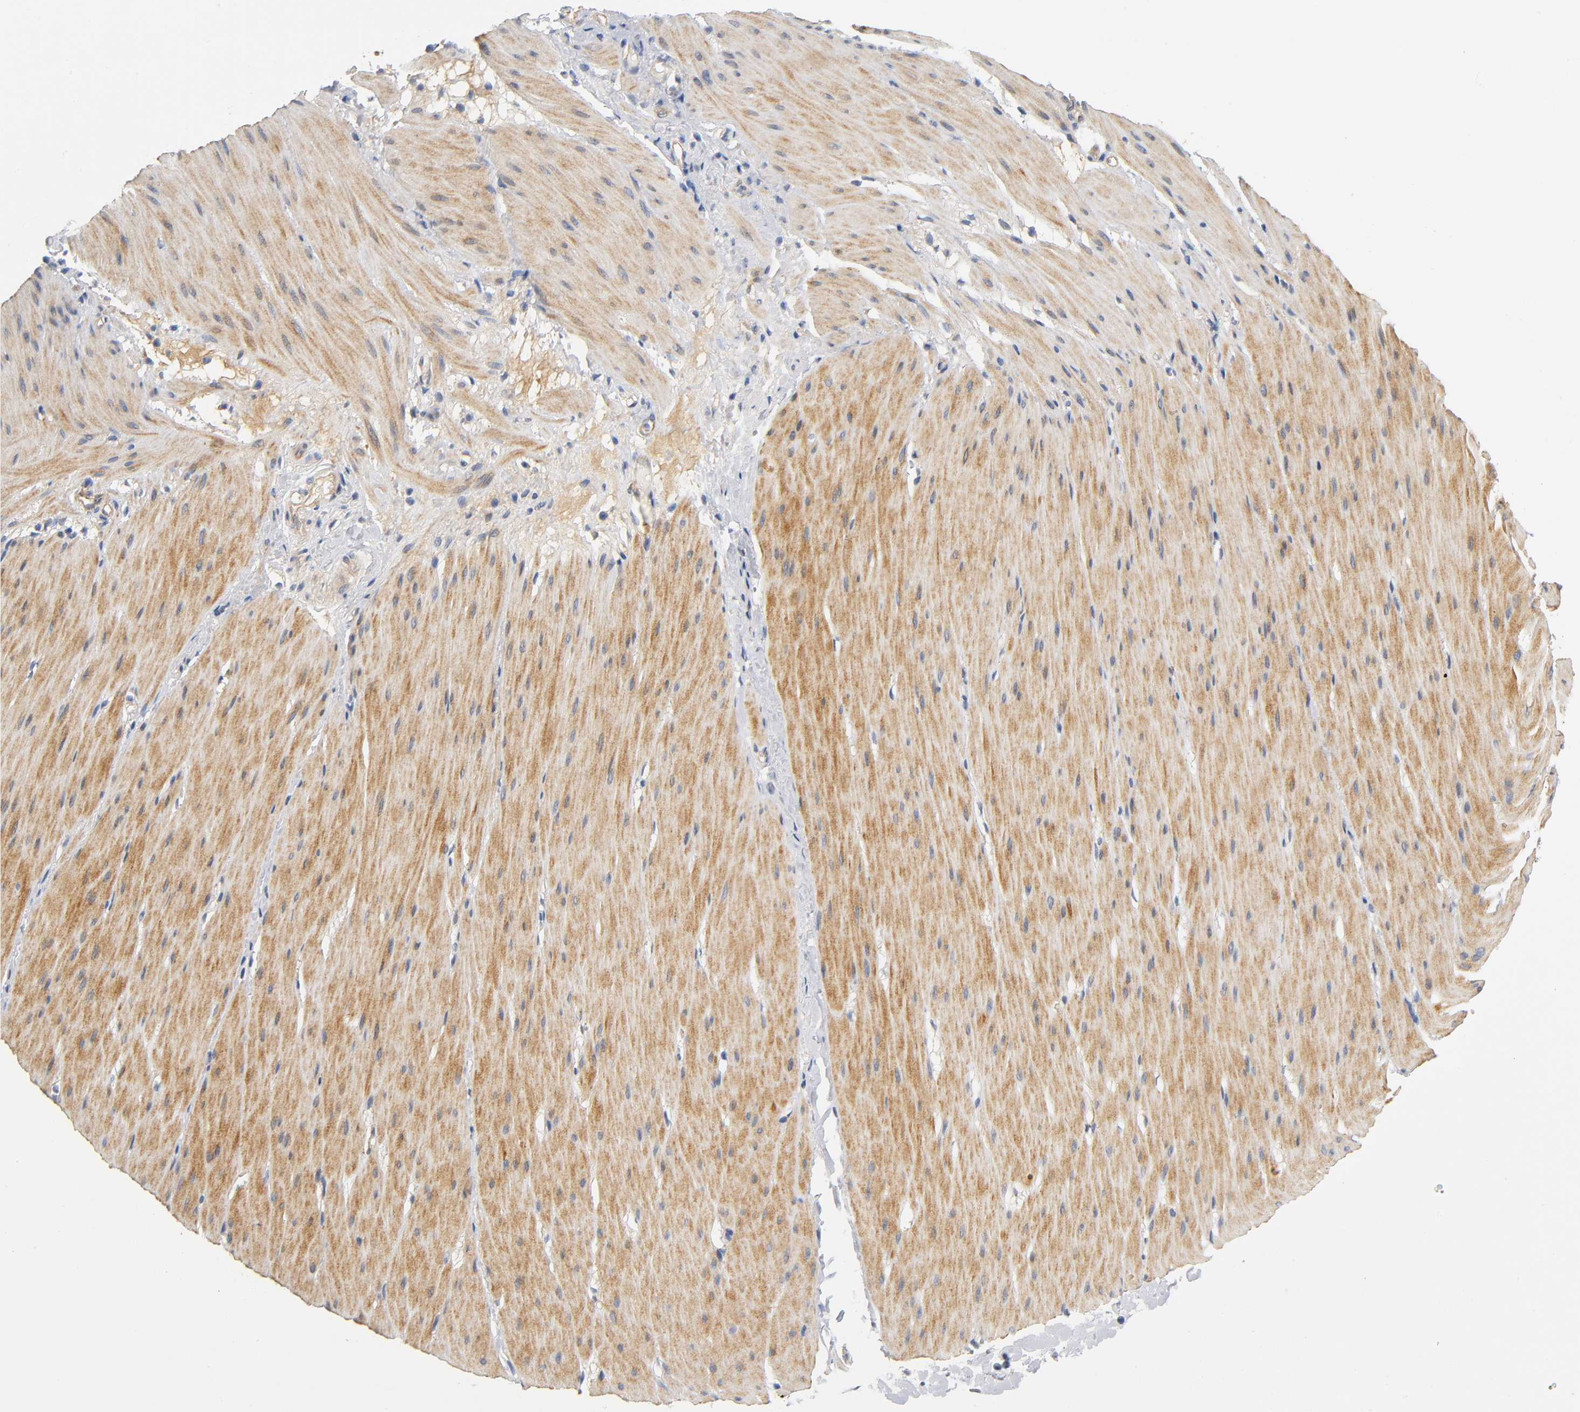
{"staining": {"intensity": "moderate", "quantity": ">75%", "location": "cytoplasmic/membranous"}, "tissue": "smooth muscle", "cell_type": "Smooth muscle cells", "image_type": "normal", "snomed": [{"axis": "morphology", "description": "Normal tissue, NOS"}, {"axis": "topography", "description": "Smooth muscle"}, {"axis": "topography", "description": "Colon"}], "caption": "Brown immunohistochemical staining in benign smooth muscle exhibits moderate cytoplasmic/membranous staining in about >75% of smooth muscle cells.", "gene": "TNC", "patient": {"sex": "male", "age": 67}}